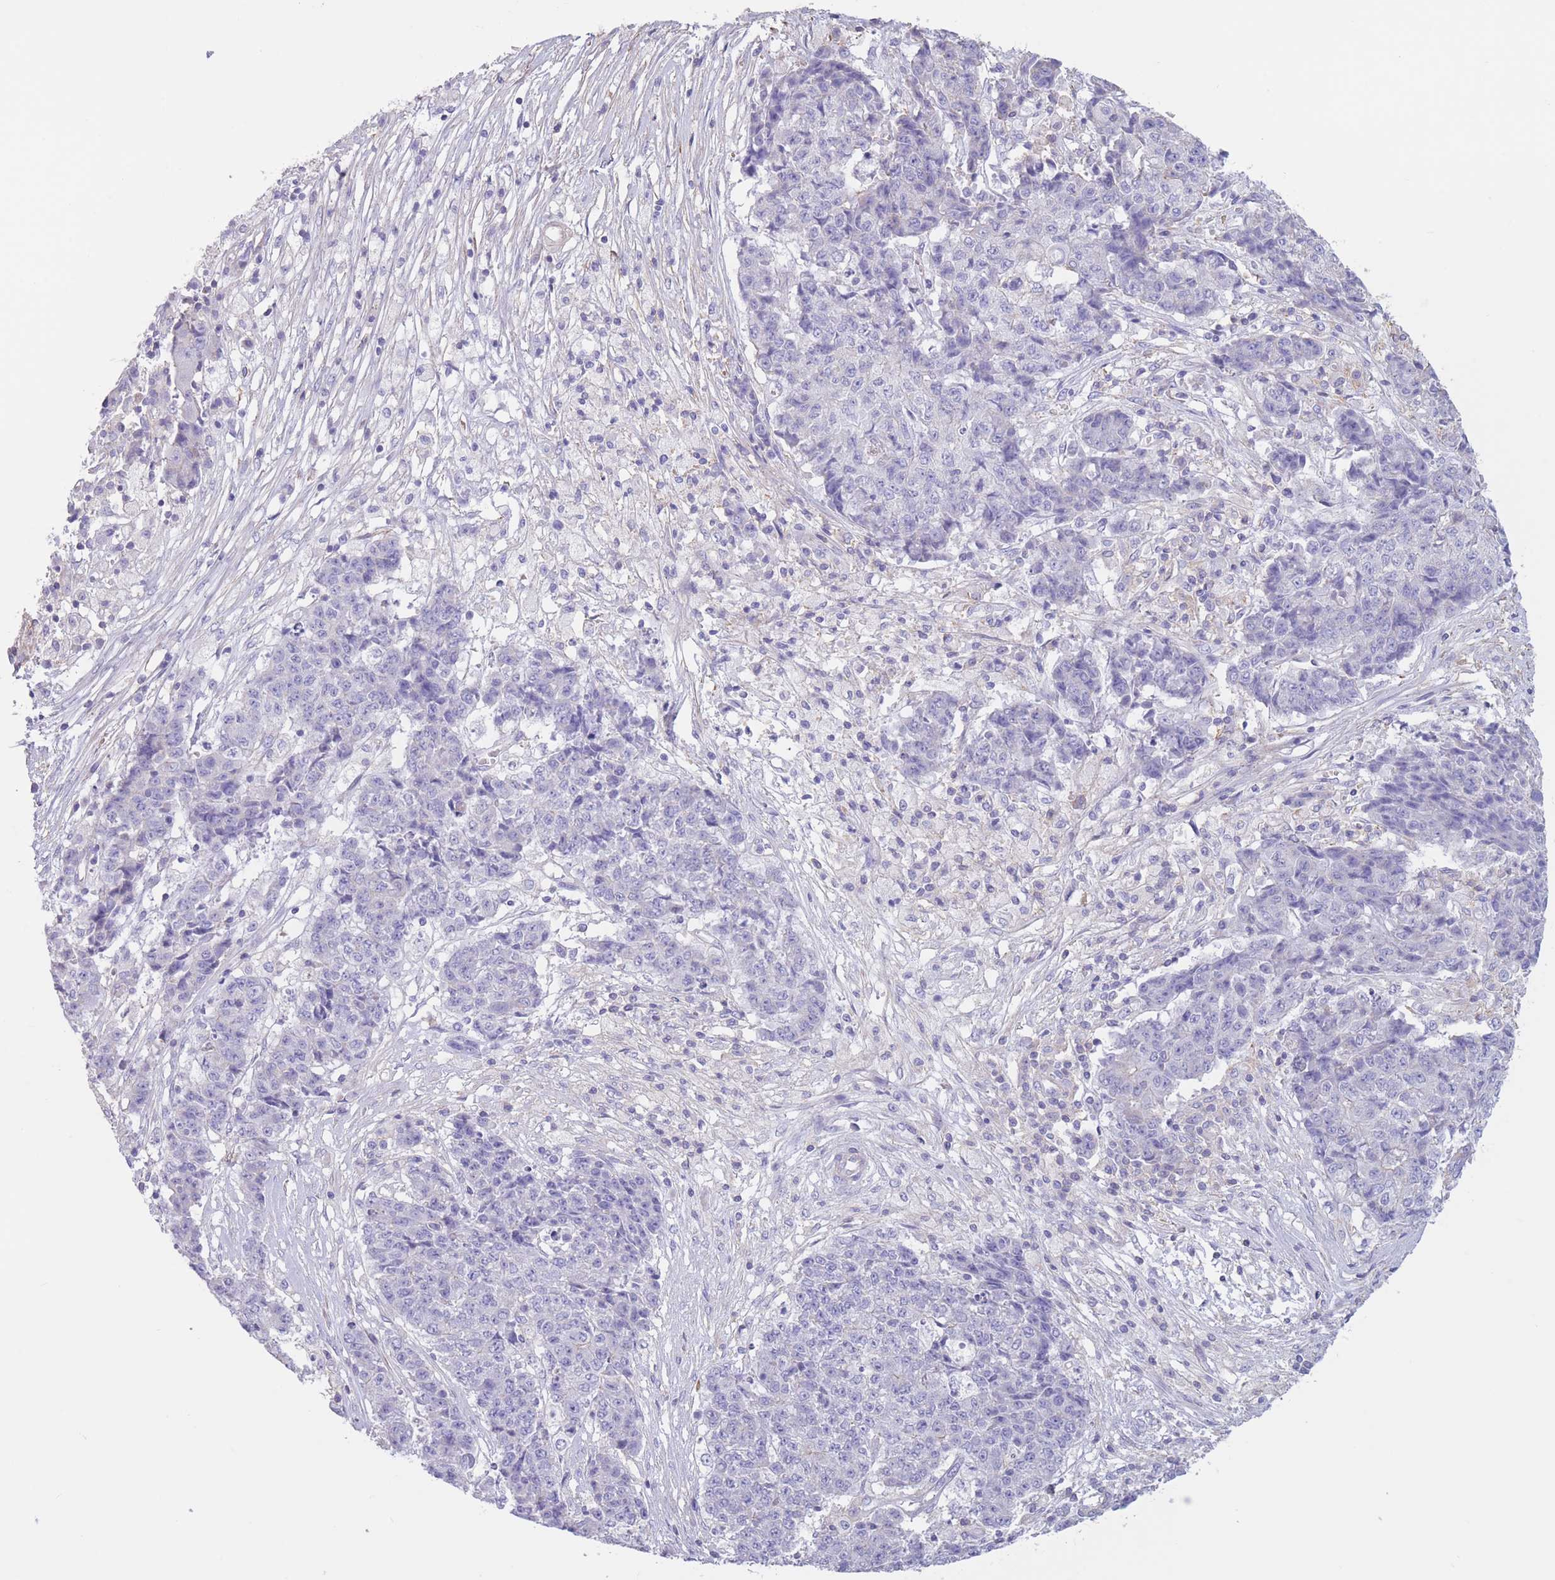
{"staining": {"intensity": "negative", "quantity": "none", "location": "none"}, "tissue": "ovarian cancer", "cell_type": "Tumor cells", "image_type": "cancer", "snomed": [{"axis": "morphology", "description": "Carcinoma, endometroid"}, {"axis": "topography", "description": "Ovary"}], "caption": "Immunohistochemistry of ovarian cancer exhibits no positivity in tumor cells. (DAB (3,3'-diaminobenzidine) IHC, high magnification).", "gene": "PDHA1", "patient": {"sex": "female", "age": 42}}